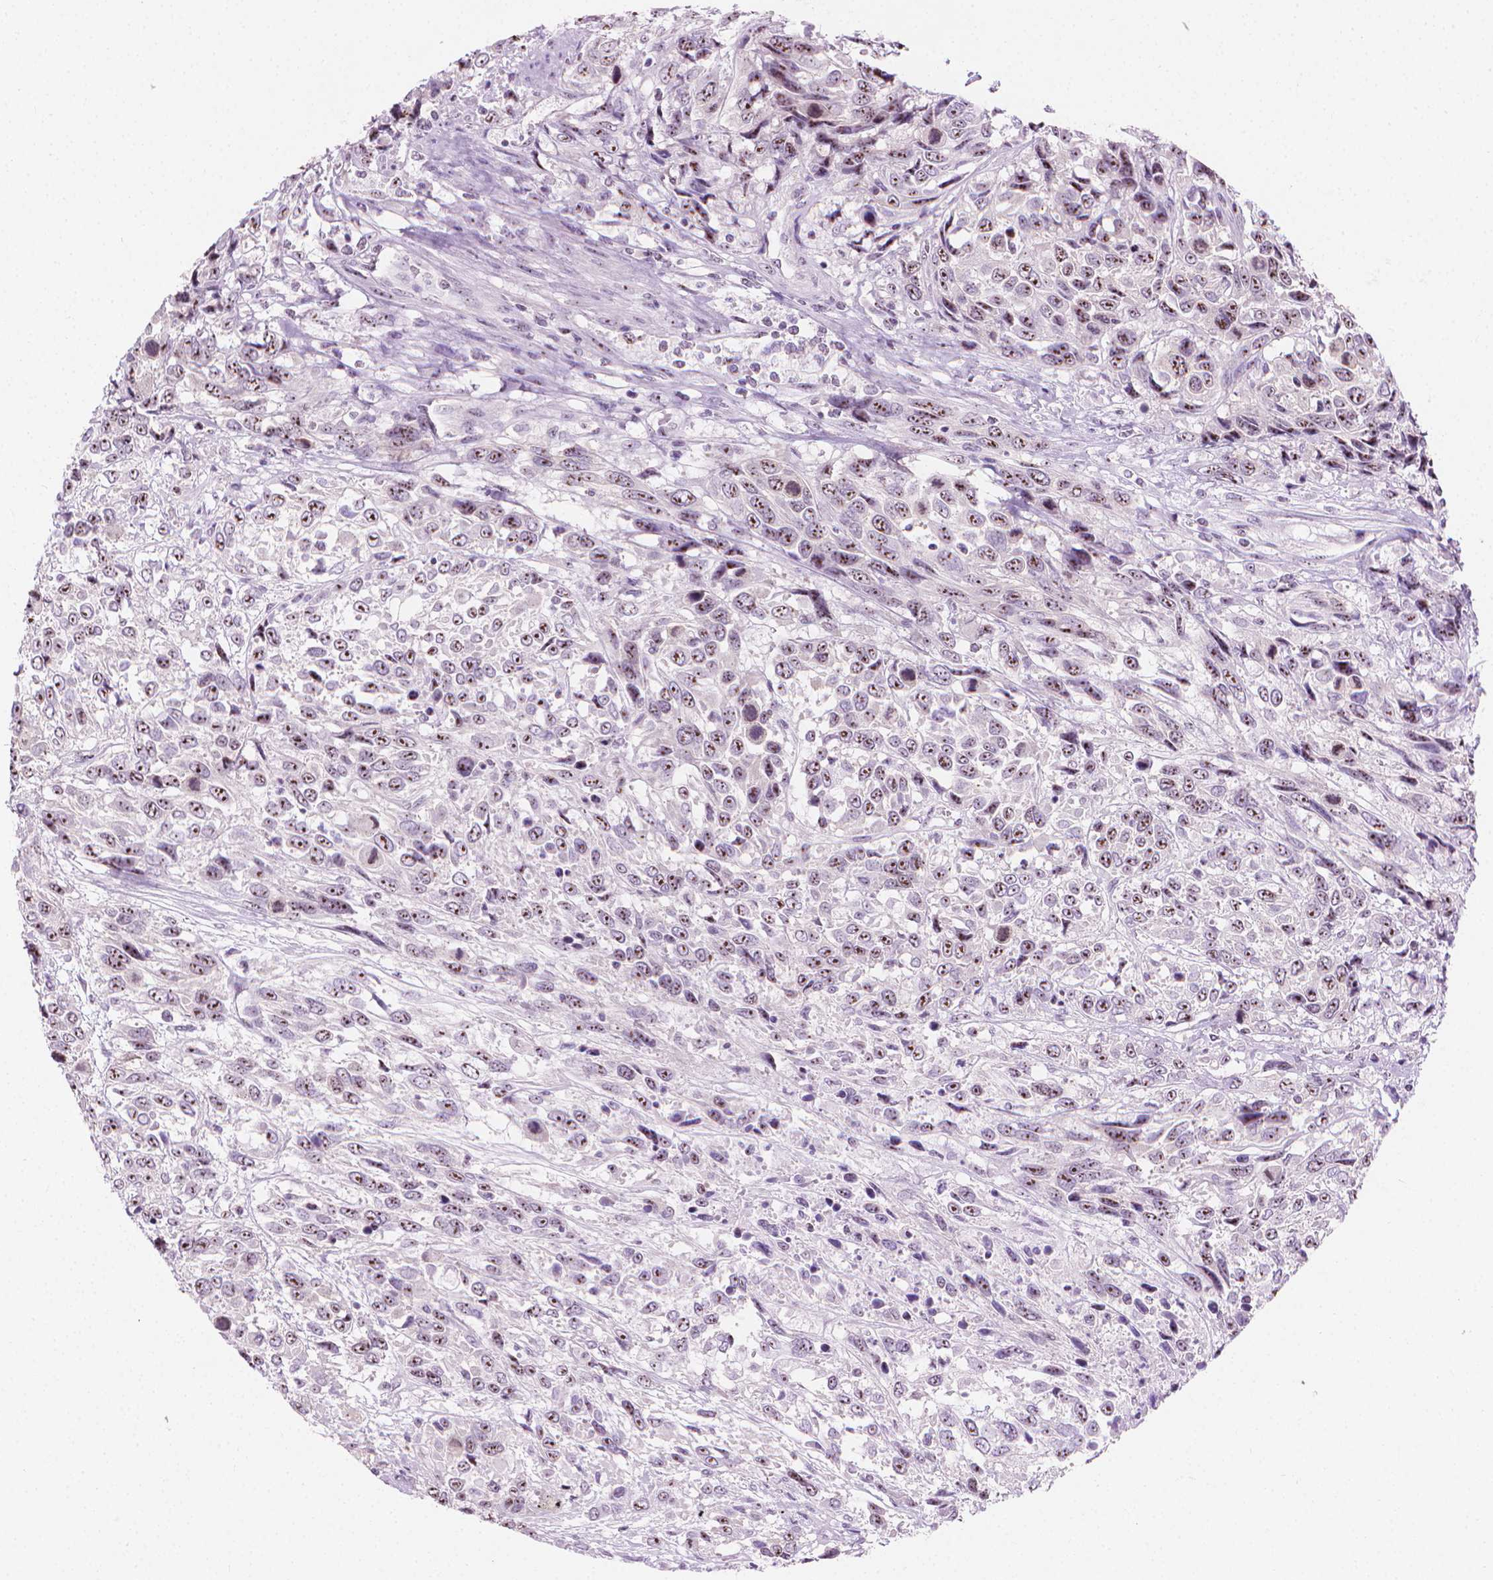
{"staining": {"intensity": "moderate", "quantity": "25%-75%", "location": "nuclear"}, "tissue": "urothelial cancer", "cell_type": "Tumor cells", "image_type": "cancer", "snomed": [{"axis": "morphology", "description": "Urothelial carcinoma, High grade"}, {"axis": "topography", "description": "Urinary bladder"}], "caption": "Urothelial carcinoma (high-grade) tissue demonstrates moderate nuclear expression in approximately 25%-75% of tumor cells, visualized by immunohistochemistry. Nuclei are stained in blue.", "gene": "NOL7", "patient": {"sex": "female", "age": 70}}